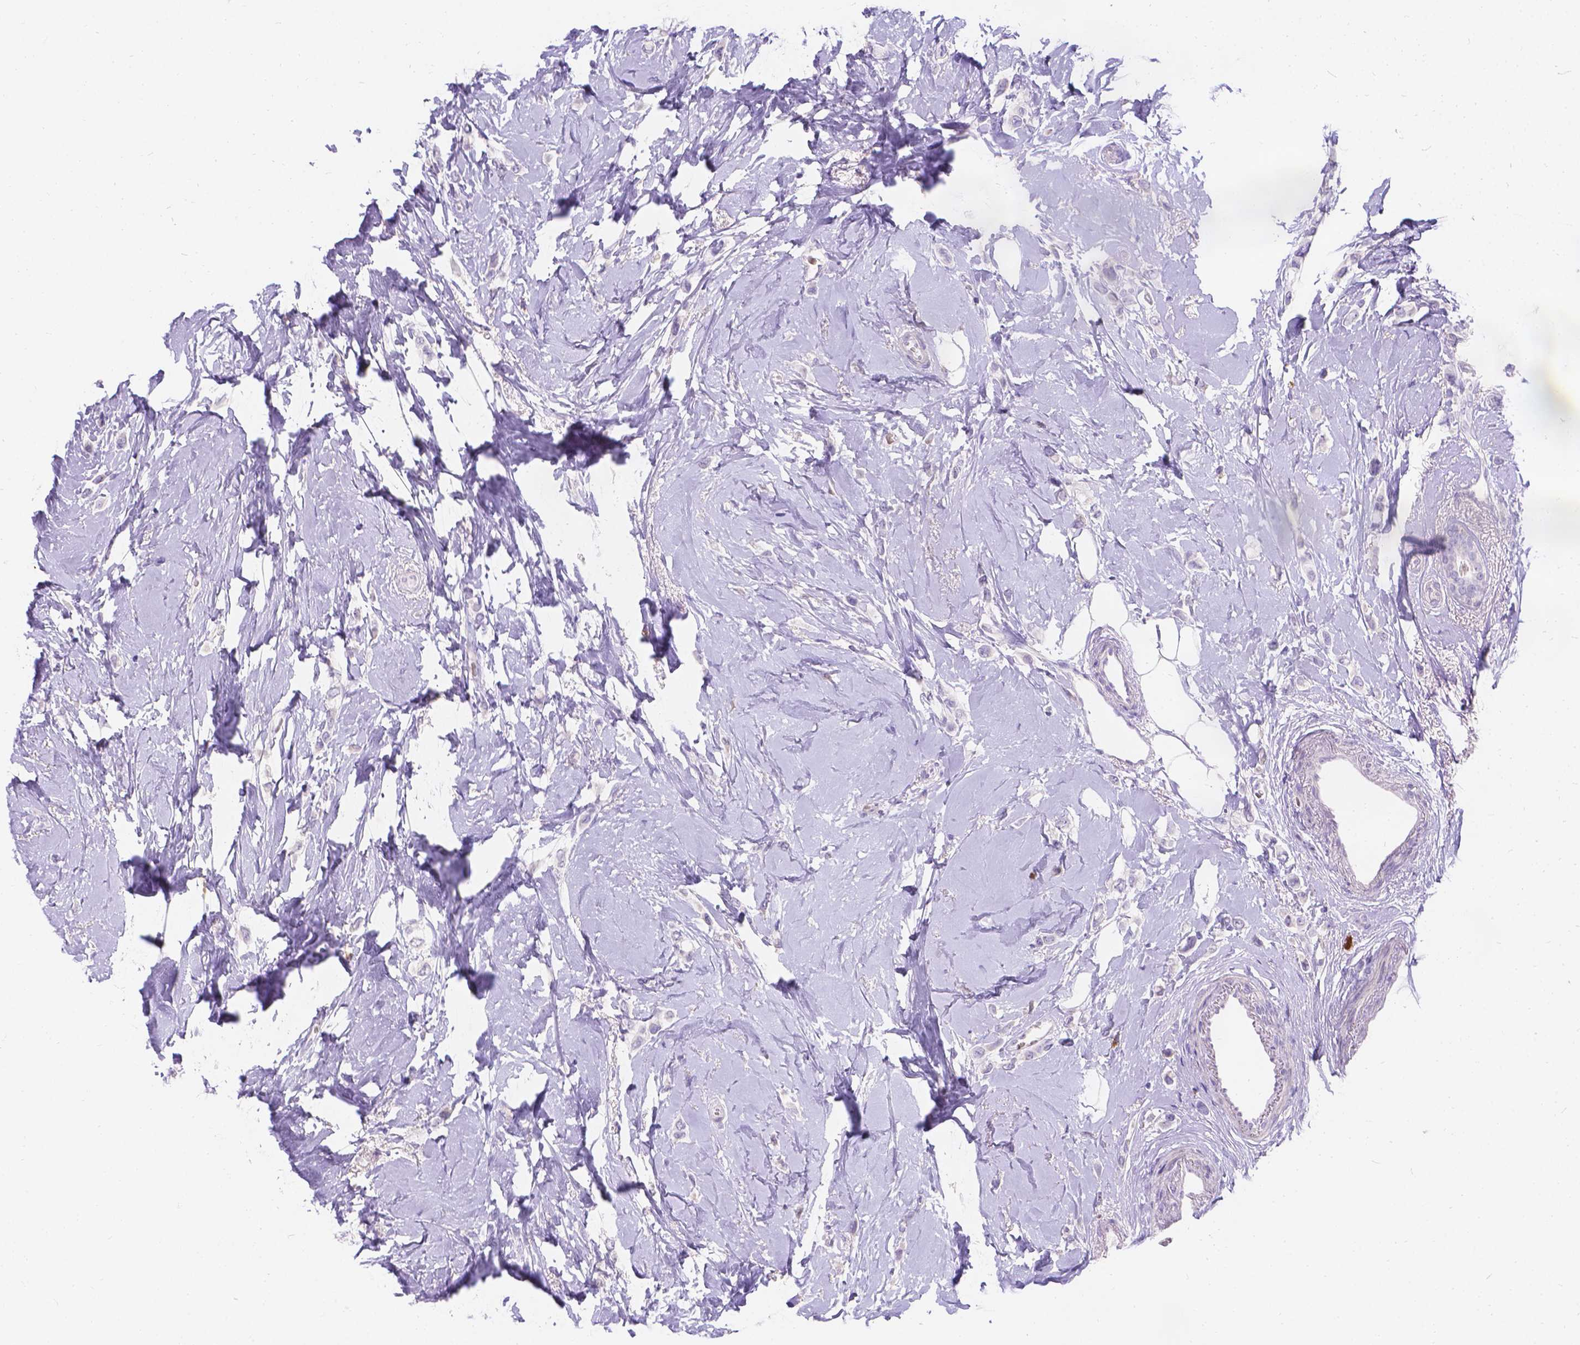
{"staining": {"intensity": "negative", "quantity": "none", "location": "none"}, "tissue": "breast cancer", "cell_type": "Tumor cells", "image_type": "cancer", "snomed": [{"axis": "morphology", "description": "Lobular carcinoma"}, {"axis": "topography", "description": "Breast"}], "caption": "Tumor cells are negative for protein expression in human breast cancer.", "gene": "GNRHR", "patient": {"sex": "female", "age": 66}}